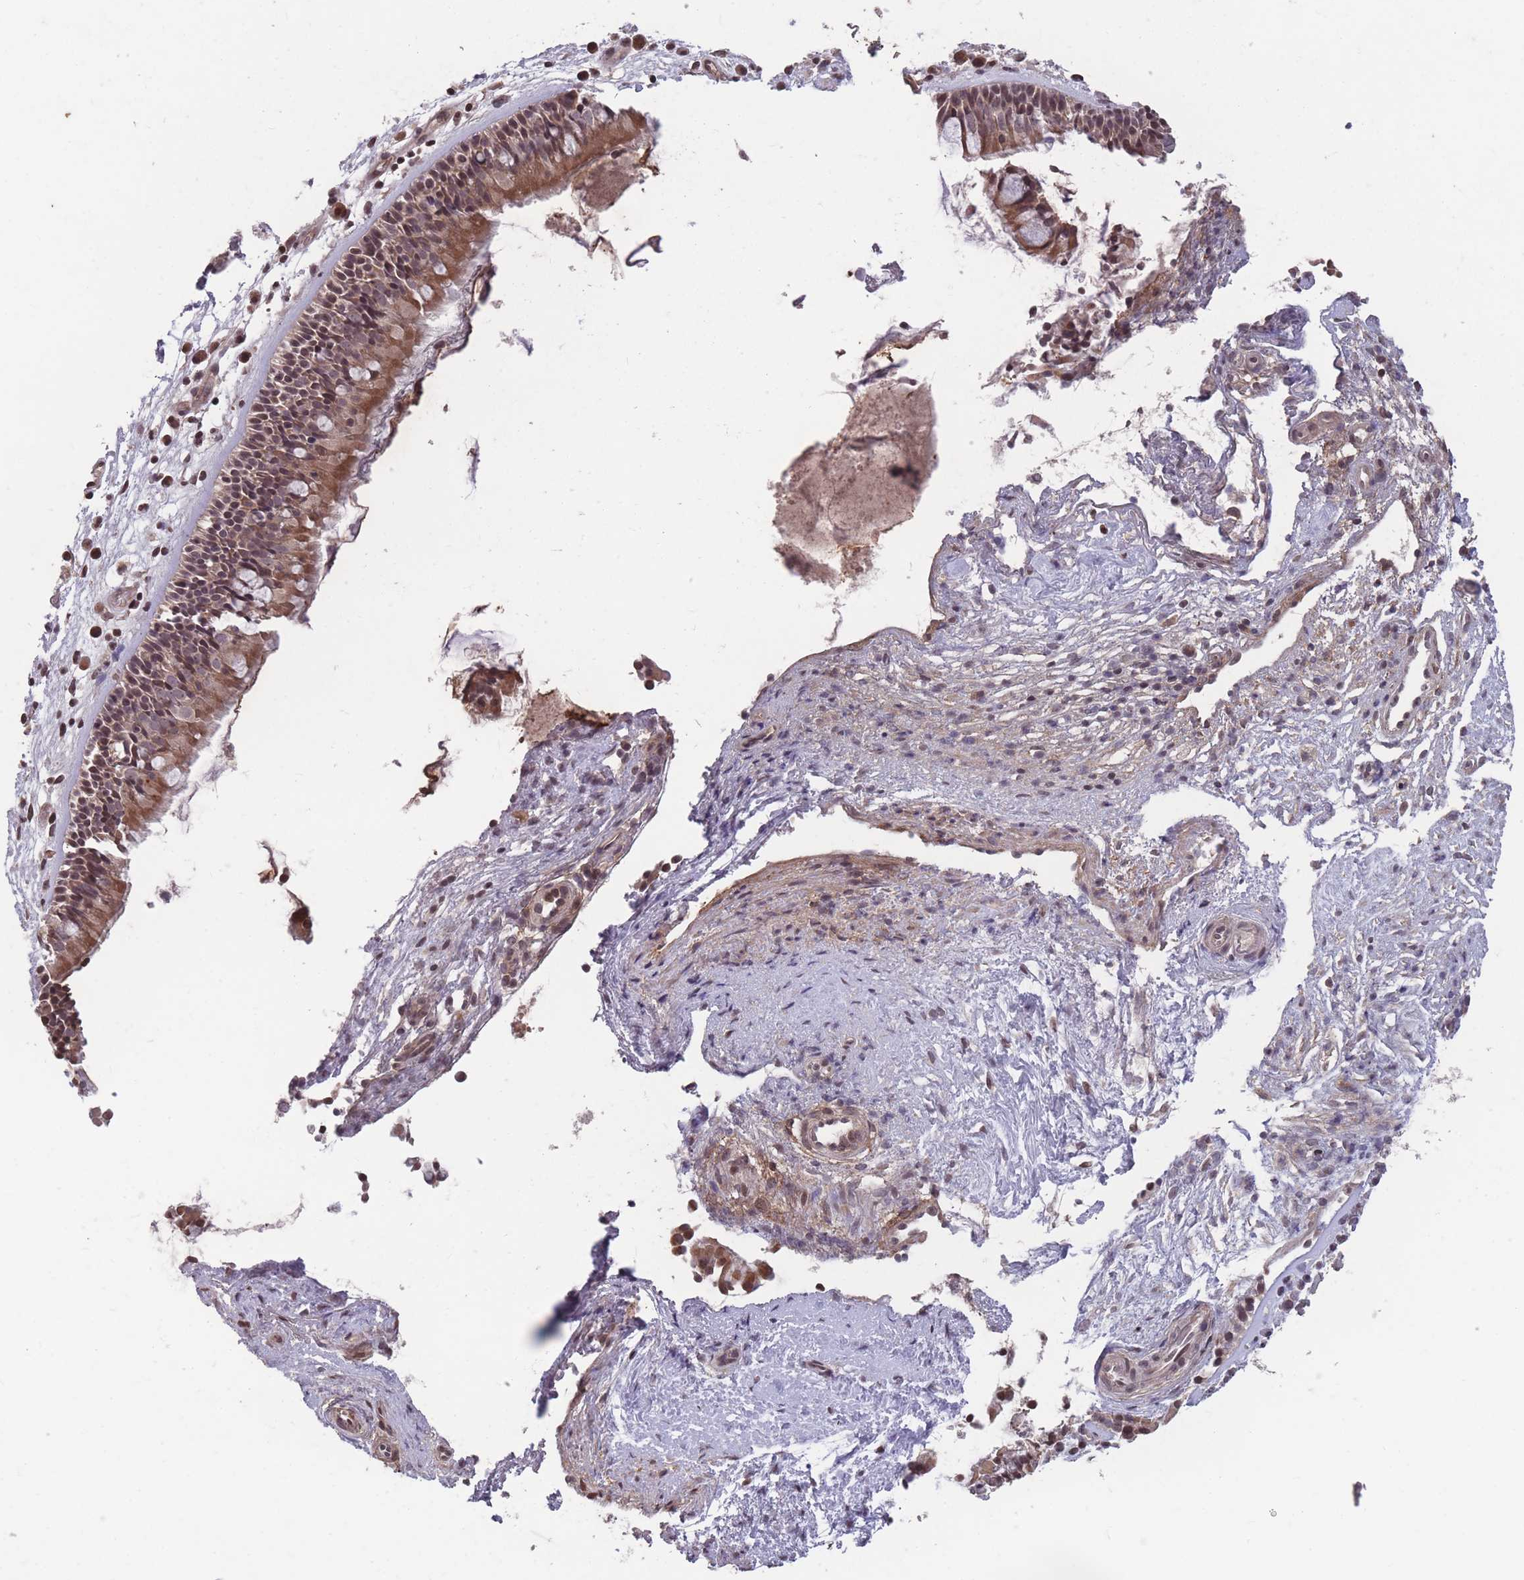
{"staining": {"intensity": "moderate", "quantity": "25%-75%", "location": "cytoplasmic/membranous,nuclear"}, "tissue": "nasopharynx", "cell_type": "Respiratory epithelial cells", "image_type": "normal", "snomed": [{"axis": "morphology", "description": "Normal tissue, NOS"}, {"axis": "topography", "description": "Nasopharynx"}], "caption": "DAB (3,3'-diaminobenzidine) immunohistochemical staining of normal human nasopharynx exhibits moderate cytoplasmic/membranous,nuclear protein positivity in about 25%-75% of respiratory epithelial cells. (DAB (3,3'-diaminobenzidine) = brown stain, brightfield microscopy at high magnification).", "gene": "GGT5", "patient": {"sex": "male", "age": 63}}